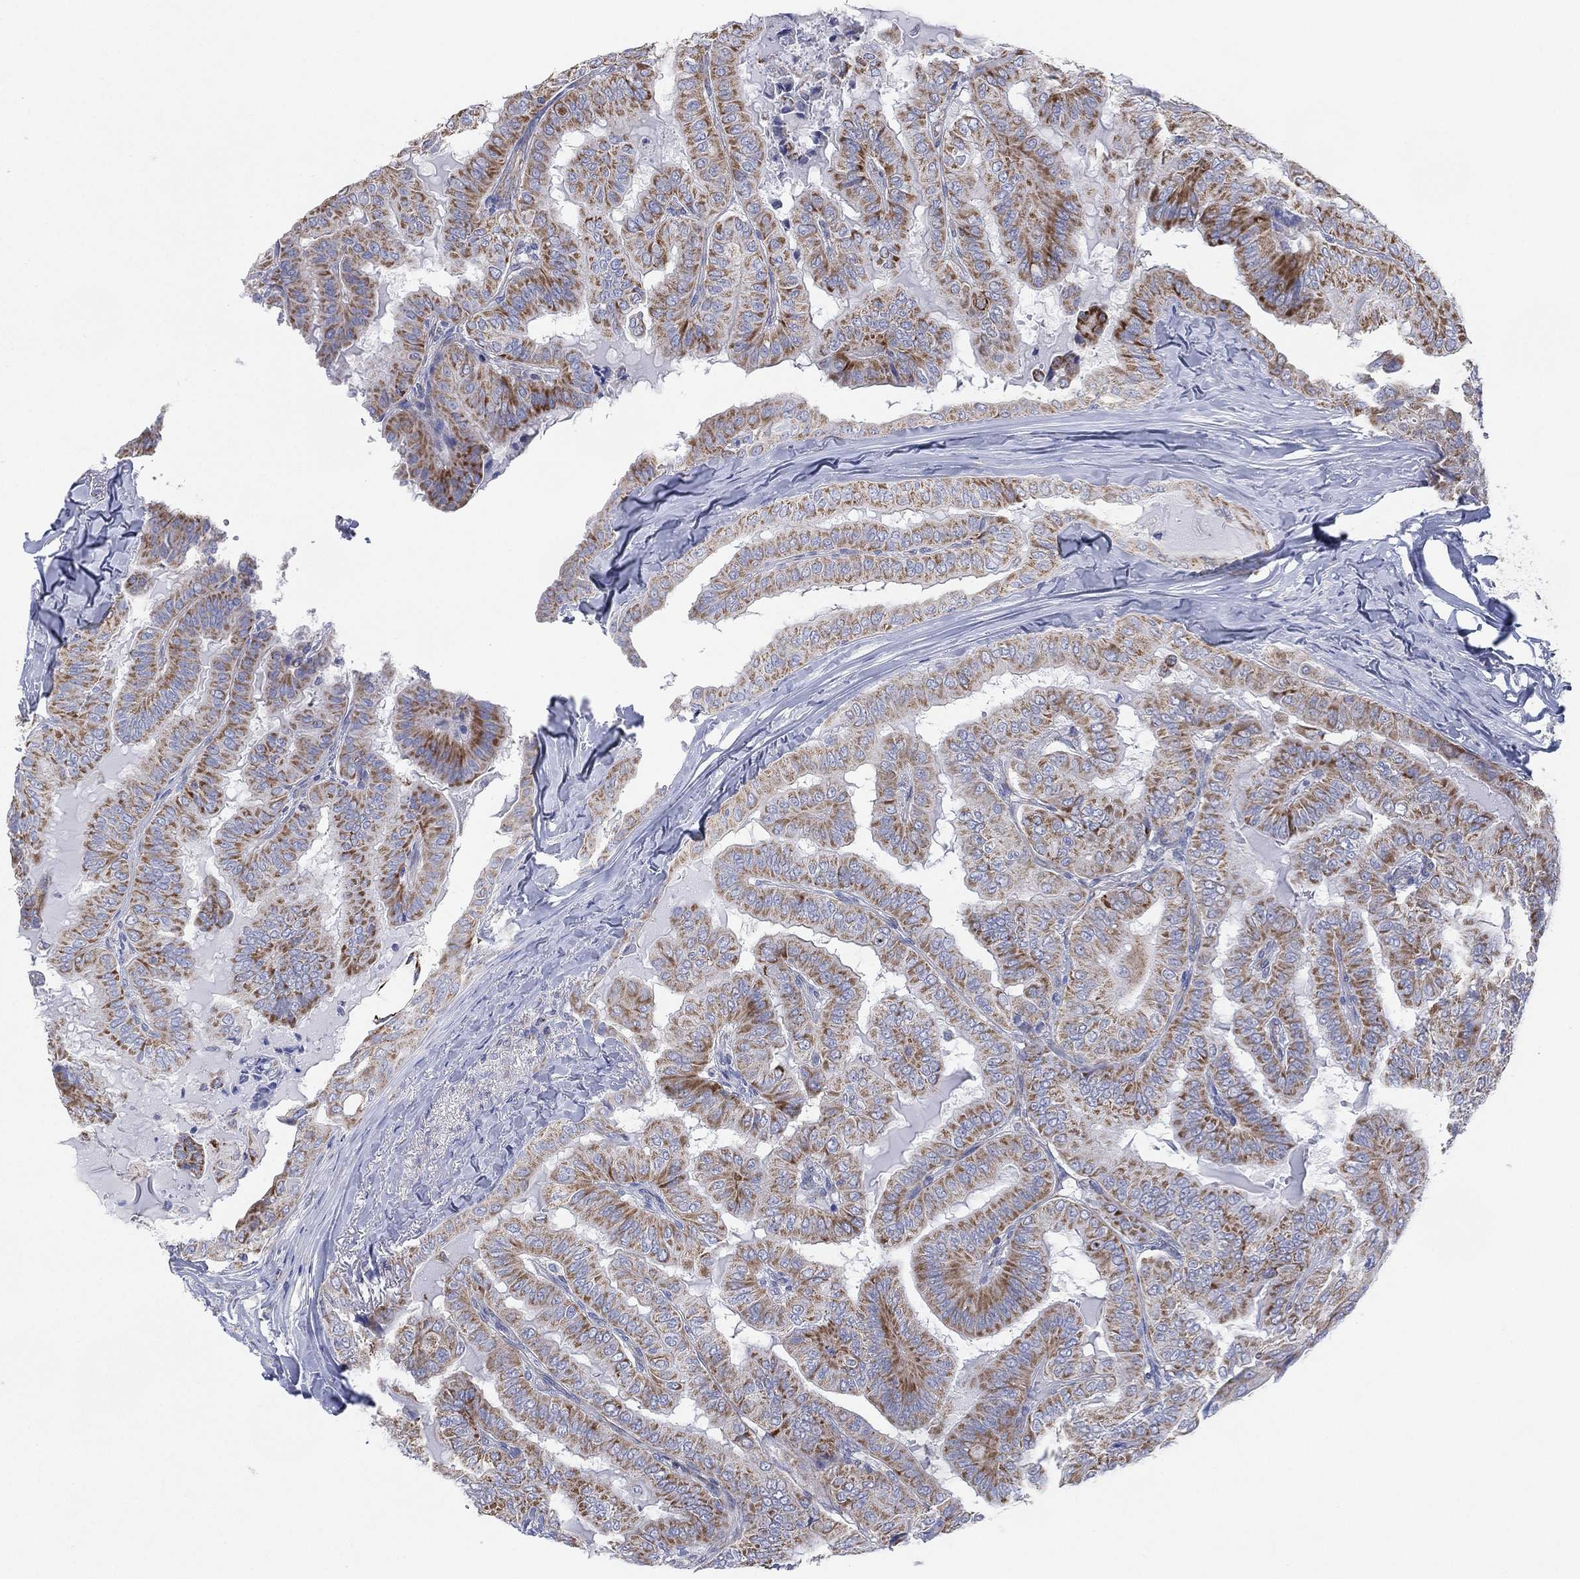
{"staining": {"intensity": "moderate", "quantity": ">75%", "location": "cytoplasmic/membranous"}, "tissue": "thyroid cancer", "cell_type": "Tumor cells", "image_type": "cancer", "snomed": [{"axis": "morphology", "description": "Papillary adenocarcinoma, NOS"}, {"axis": "topography", "description": "Thyroid gland"}], "caption": "This is an image of immunohistochemistry (IHC) staining of papillary adenocarcinoma (thyroid), which shows moderate staining in the cytoplasmic/membranous of tumor cells.", "gene": "INA", "patient": {"sex": "female", "age": 68}}